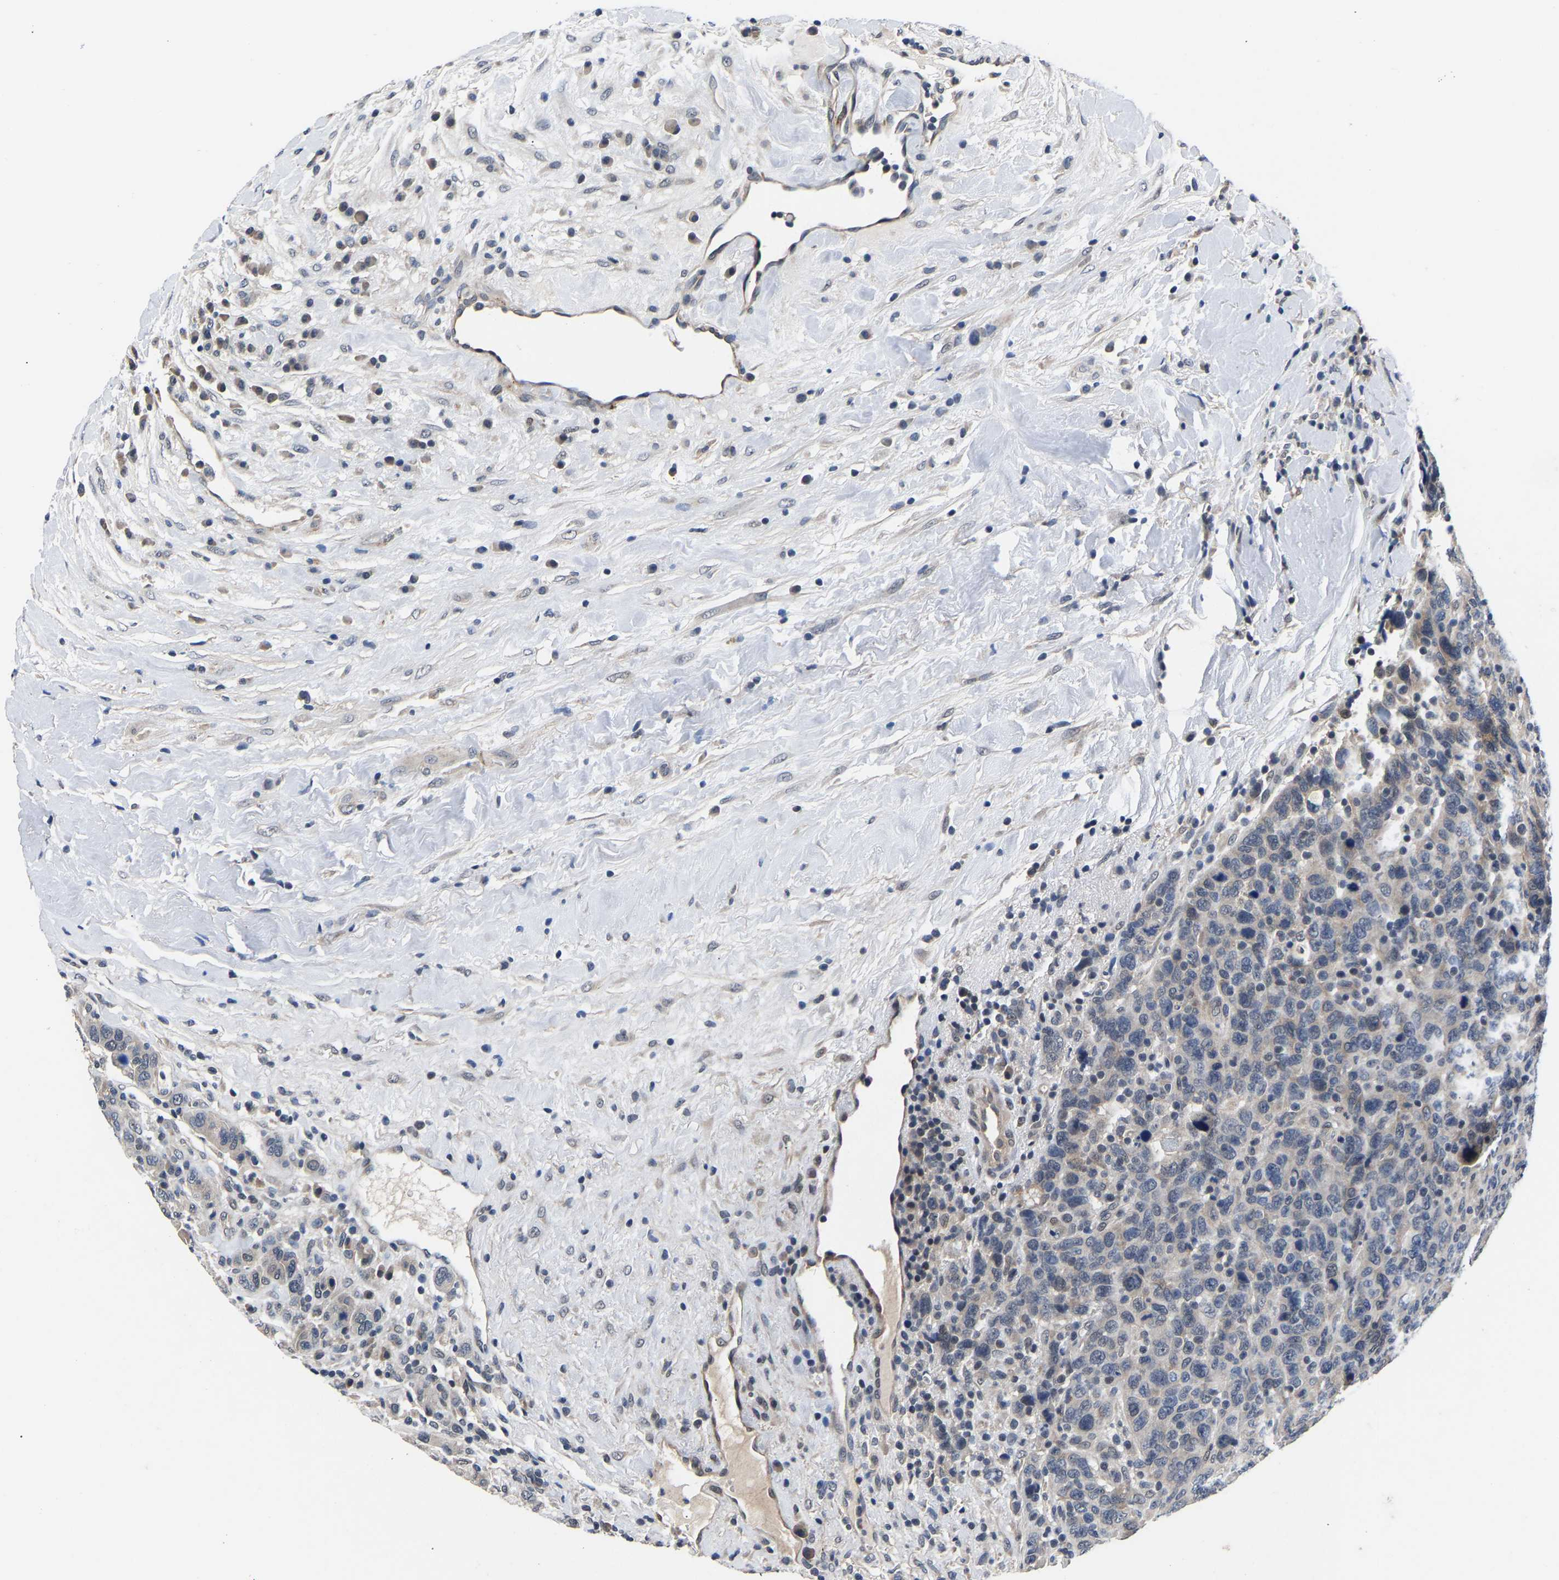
{"staining": {"intensity": "weak", "quantity": "<25%", "location": "cytoplasmic/membranous"}, "tissue": "breast cancer", "cell_type": "Tumor cells", "image_type": "cancer", "snomed": [{"axis": "morphology", "description": "Duct carcinoma"}, {"axis": "topography", "description": "Breast"}], "caption": "Tumor cells show no significant positivity in invasive ductal carcinoma (breast). The staining was performed using DAB (3,3'-diaminobenzidine) to visualize the protein expression in brown, while the nuclei were stained in blue with hematoxylin (Magnification: 20x).", "gene": "METTL16", "patient": {"sex": "female", "age": 37}}